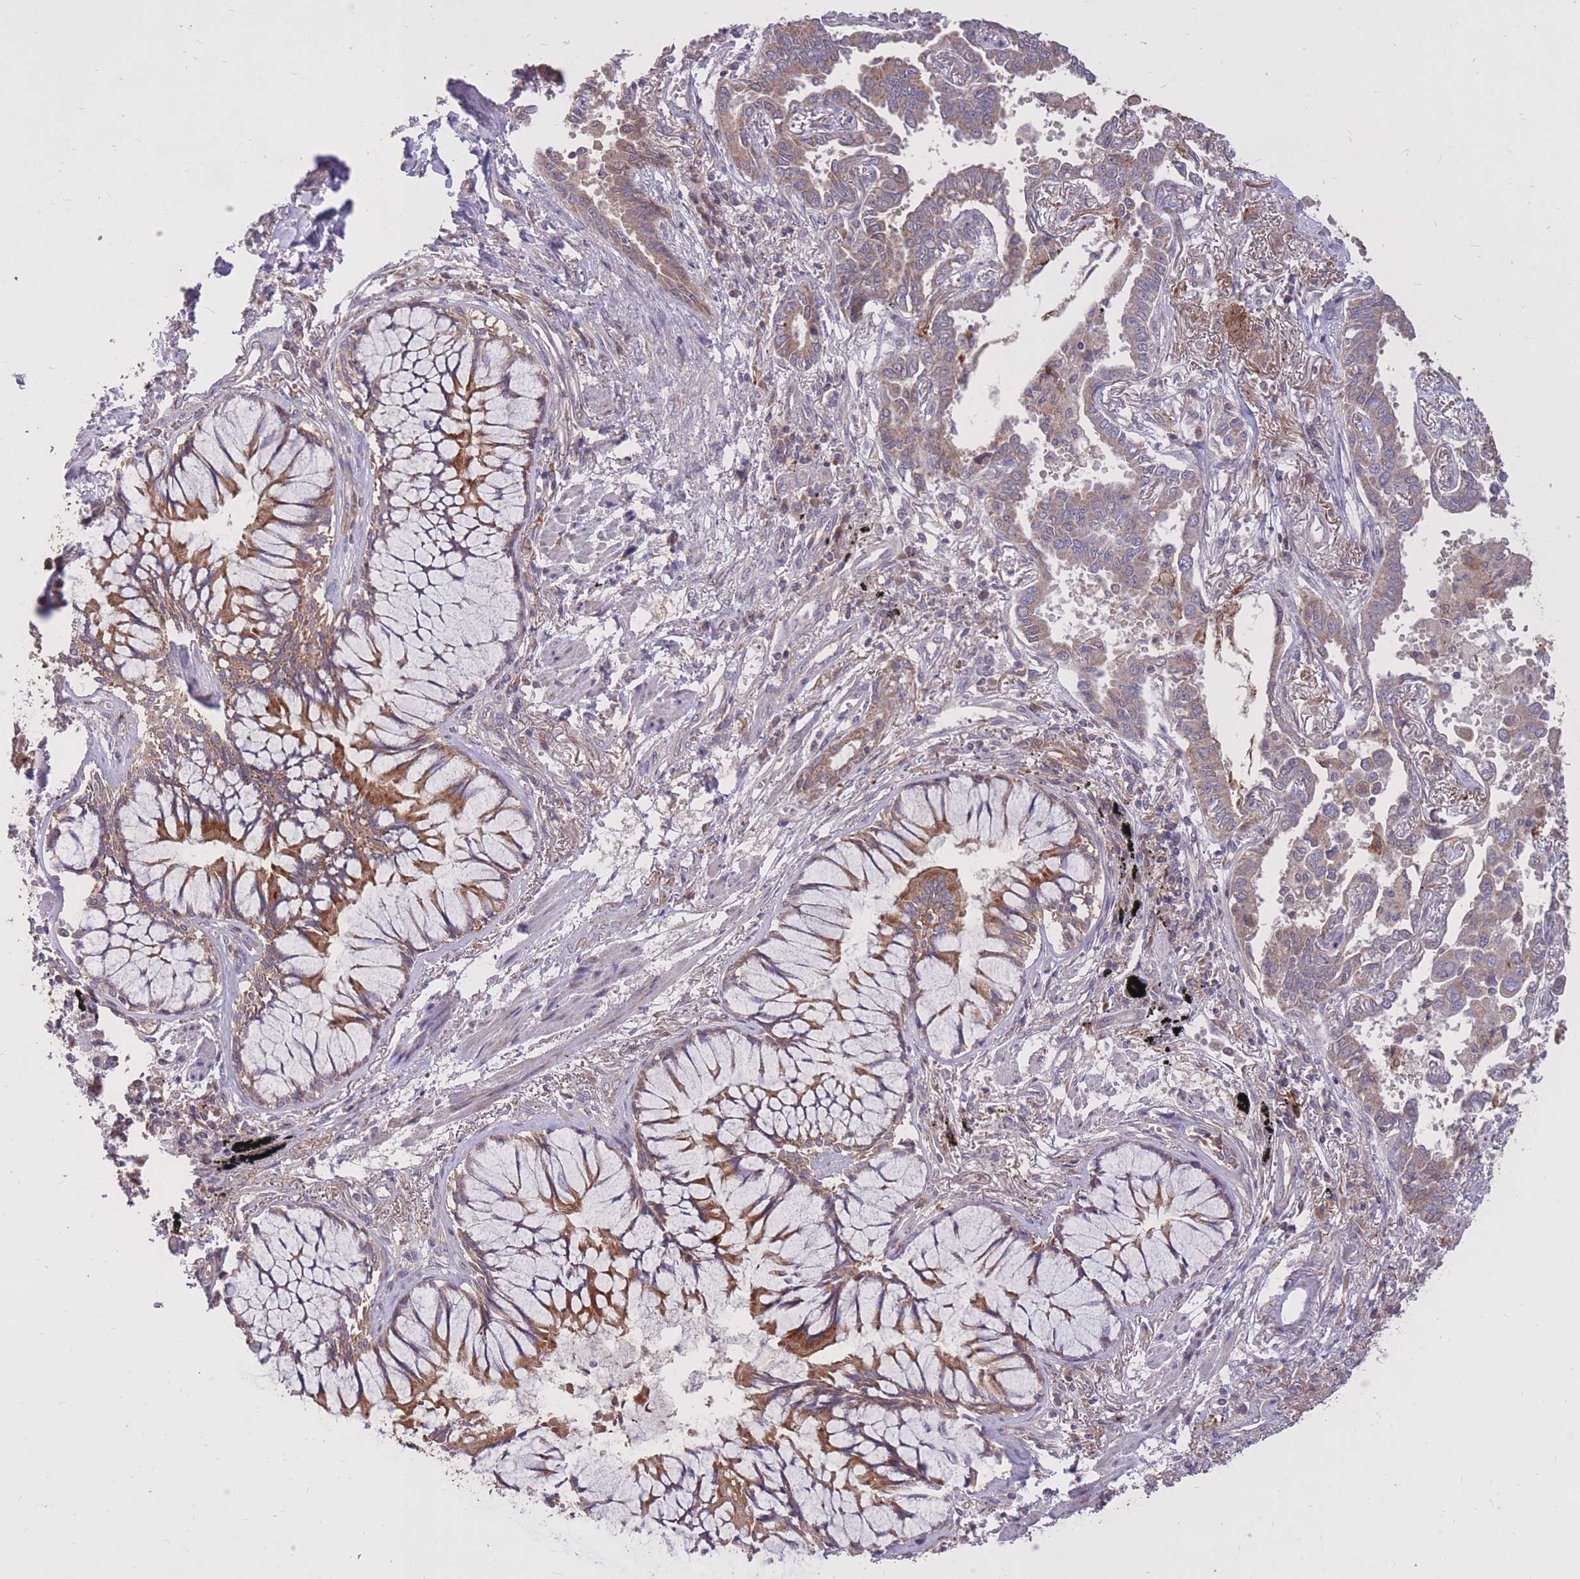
{"staining": {"intensity": "moderate", "quantity": ">75%", "location": "cytoplasmic/membranous"}, "tissue": "lung cancer", "cell_type": "Tumor cells", "image_type": "cancer", "snomed": [{"axis": "morphology", "description": "Adenocarcinoma, NOS"}, {"axis": "topography", "description": "Lung"}], "caption": "A micrograph showing moderate cytoplasmic/membranous staining in approximately >75% of tumor cells in lung adenocarcinoma, as visualized by brown immunohistochemical staining.", "gene": "IGF2BP2", "patient": {"sex": "male", "age": 67}}